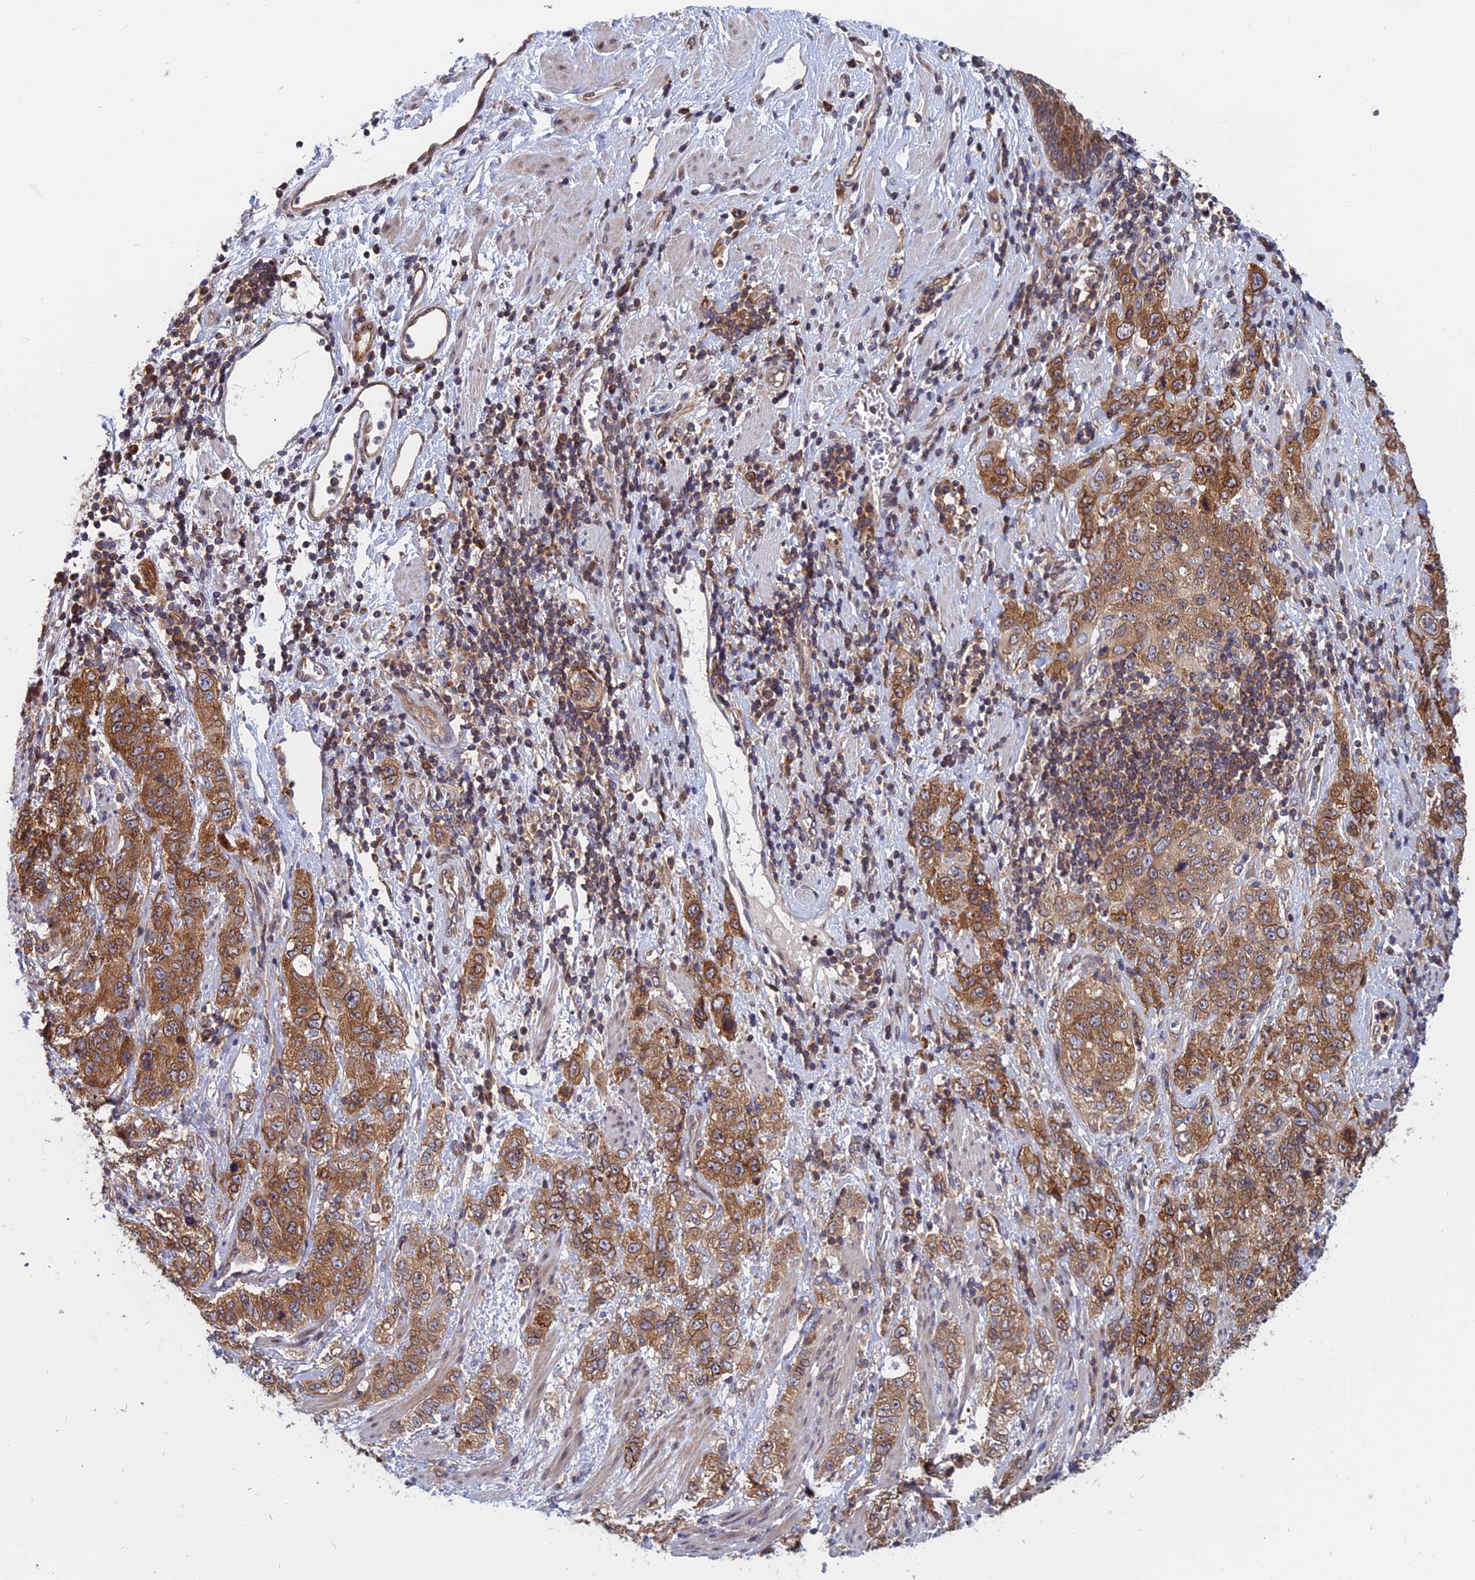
{"staining": {"intensity": "moderate", "quantity": ">75%", "location": "cytoplasmic/membranous"}, "tissue": "stomach cancer", "cell_type": "Tumor cells", "image_type": "cancer", "snomed": [{"axis": "morphology", "description": "Adenocarcinoma, NOS"}, {"axis": "topography", "description": "Stomach"}], "caption": "A brown stain shows moderate cytoplasmic/membranous expression of a protein in human stomach adenocarcinoma tumor cells.", "gene": "NAA10", "patient": {"sex": "male", "age": 48}}